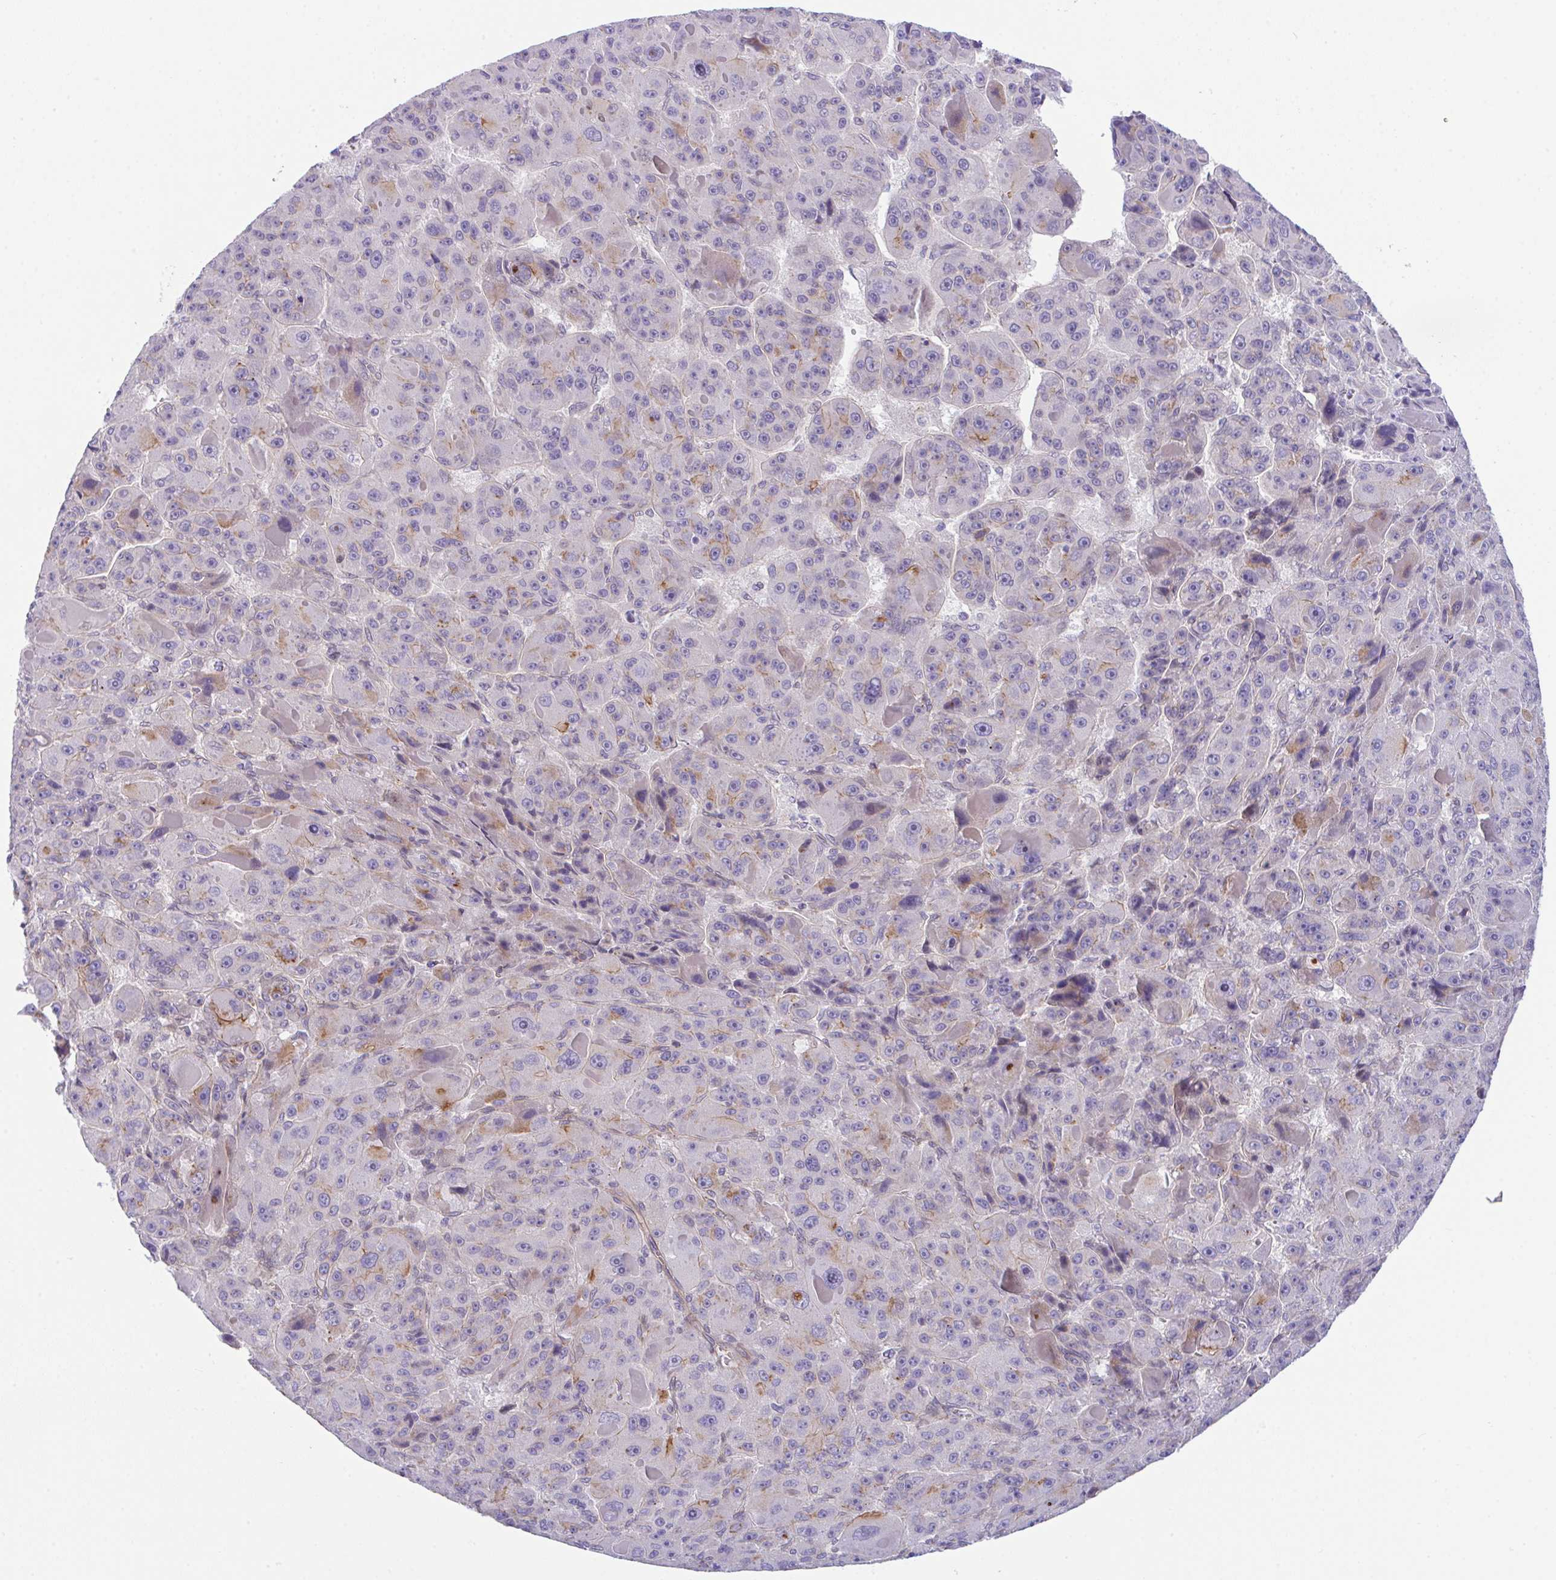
{"staining": {"intensity": "negative", "quantity": "none", "location": "none"}, "tissue": "liver cancer", "cell_type": "Tumor cells", "image_type": "cancer", "snomed": [{"axis": "morphology", "description": "Carcinoma, Hepatocellular, NOS"}, {"axis": "topography", "description": "Liver"}], "caption": "Protein analysis of liver hepatocellular carcinoma exhibits no significant positivity in tumor cells.", "gene": "ZBED3", "patient": {"sex": "male", "age": 76}}